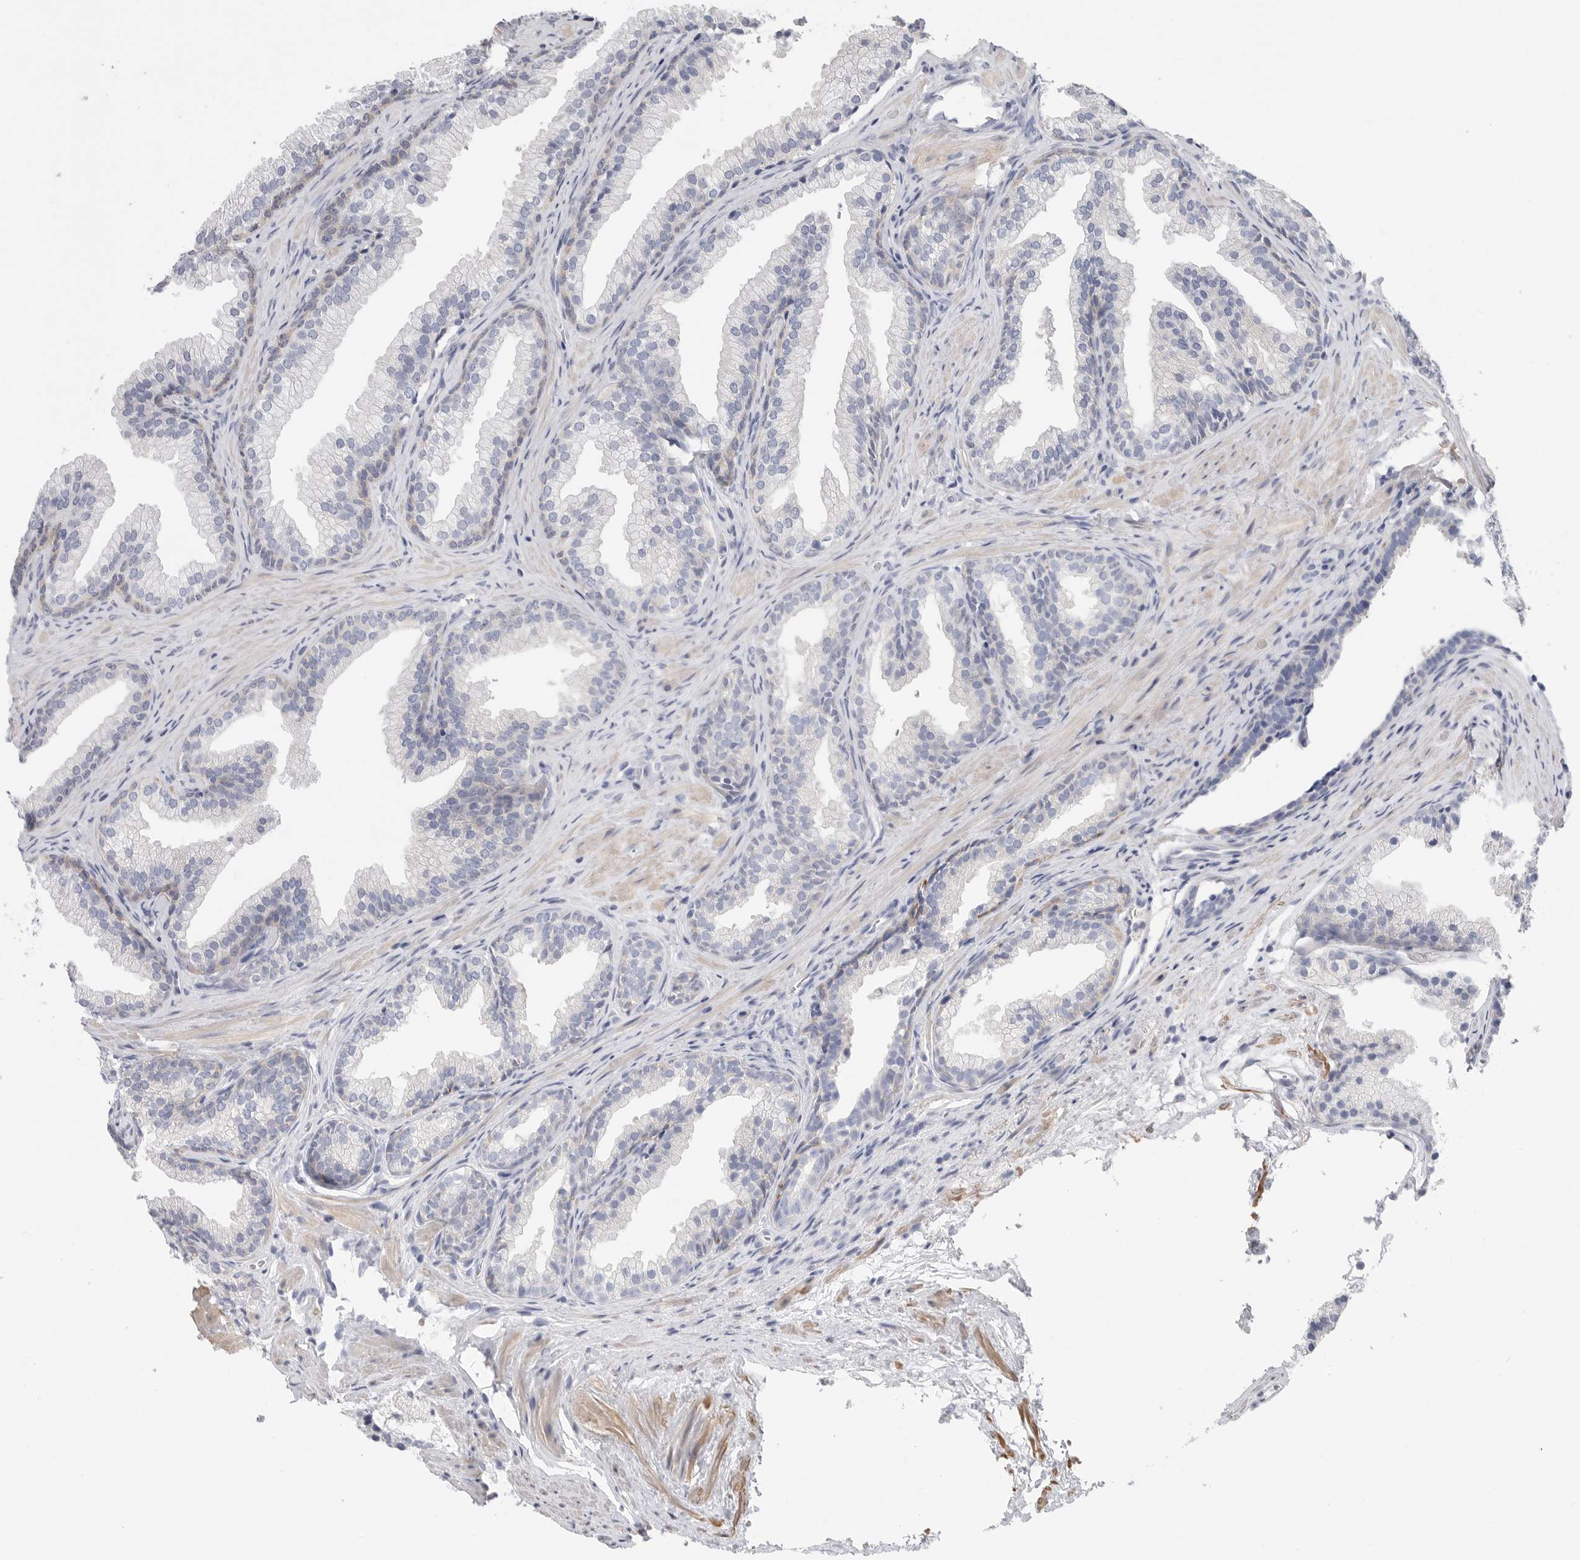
{"staining": {"intensity": "negative", "quantity": "none", "location": "none"}, "tissue": "prostate", "cell_type": "Glandular cells", "image_type": "normal", "snomed": [{"axis": "morphology", "description": "Normal tissue, NOS"}, {"axis": "topography", "description": "Prostate"}], "caption": "Photomicrograph shows no significant protein expression in glandular cells of unremarkable prostate. (Brightfield microscopy of DAB immunohistochemistry at high magnification).", "gene": "CAMK2B", "patient": {"sex": "male", "age": 76}}